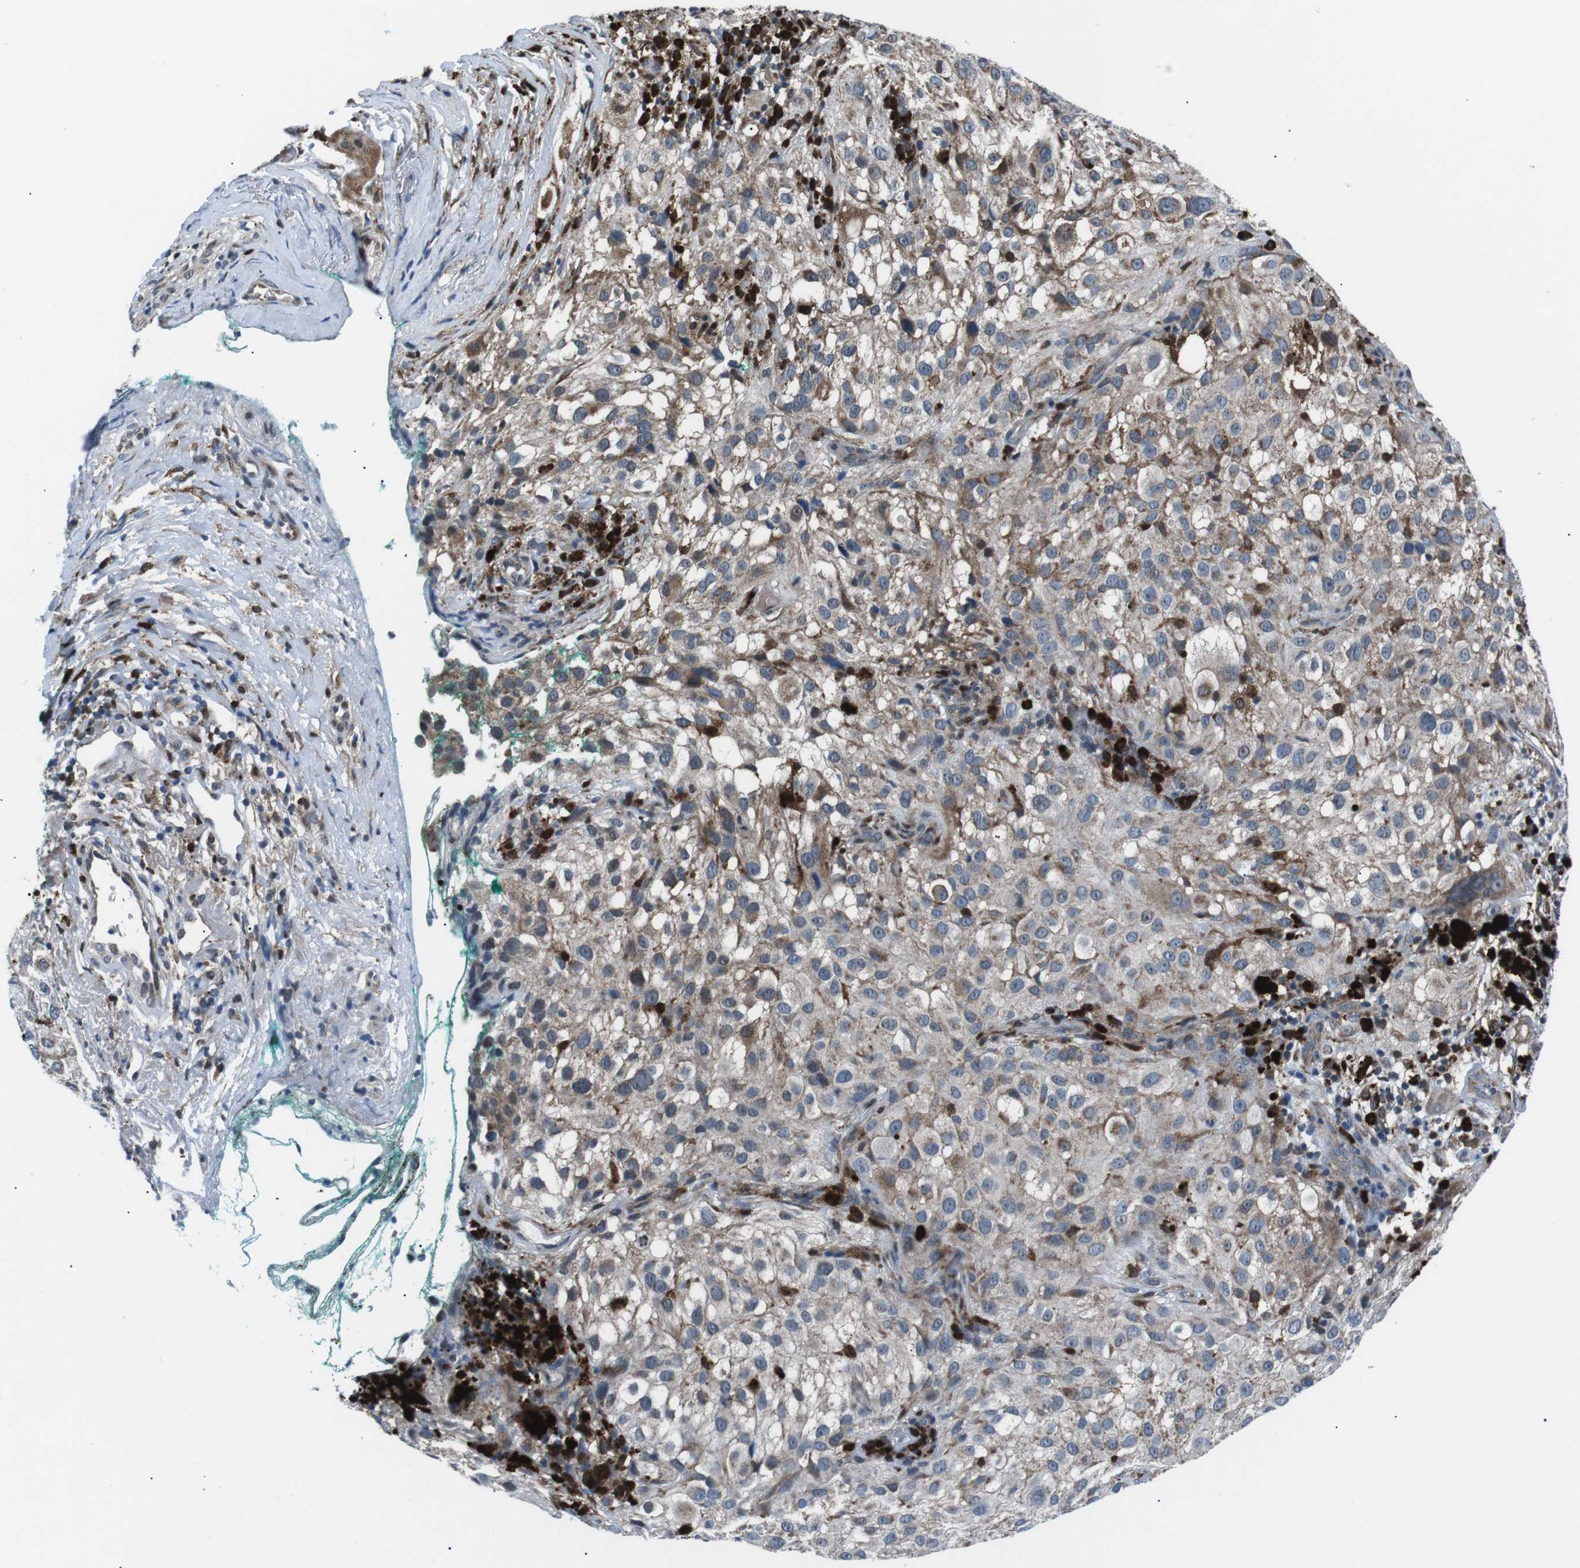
{"staining": {"intensity": "weak", "quantity": "25%-75%", "location": "cytoplasmic/membranous"}, "tissue": "melanoma", "cell_type": "Tumor cells", "image_type": "cancer", "snomed": [{"axis": "morphology", "description": "Necrosis, NOS"}, {"axis": "morphology", "description": "Malignant melanoma, NOS"}, {"axis": "topography", "description": "Skin"}], "caption": "An IHC image of neoplastic tissue is shown. Protein staining in brown shows weak cytoplasmic/membranous positivity in malignant melanoma within tumor cells. (IHC, brightfield microscopy, high magnification).", "gene": "BLNK", "patient": {"sex": "female", "age": 87}}